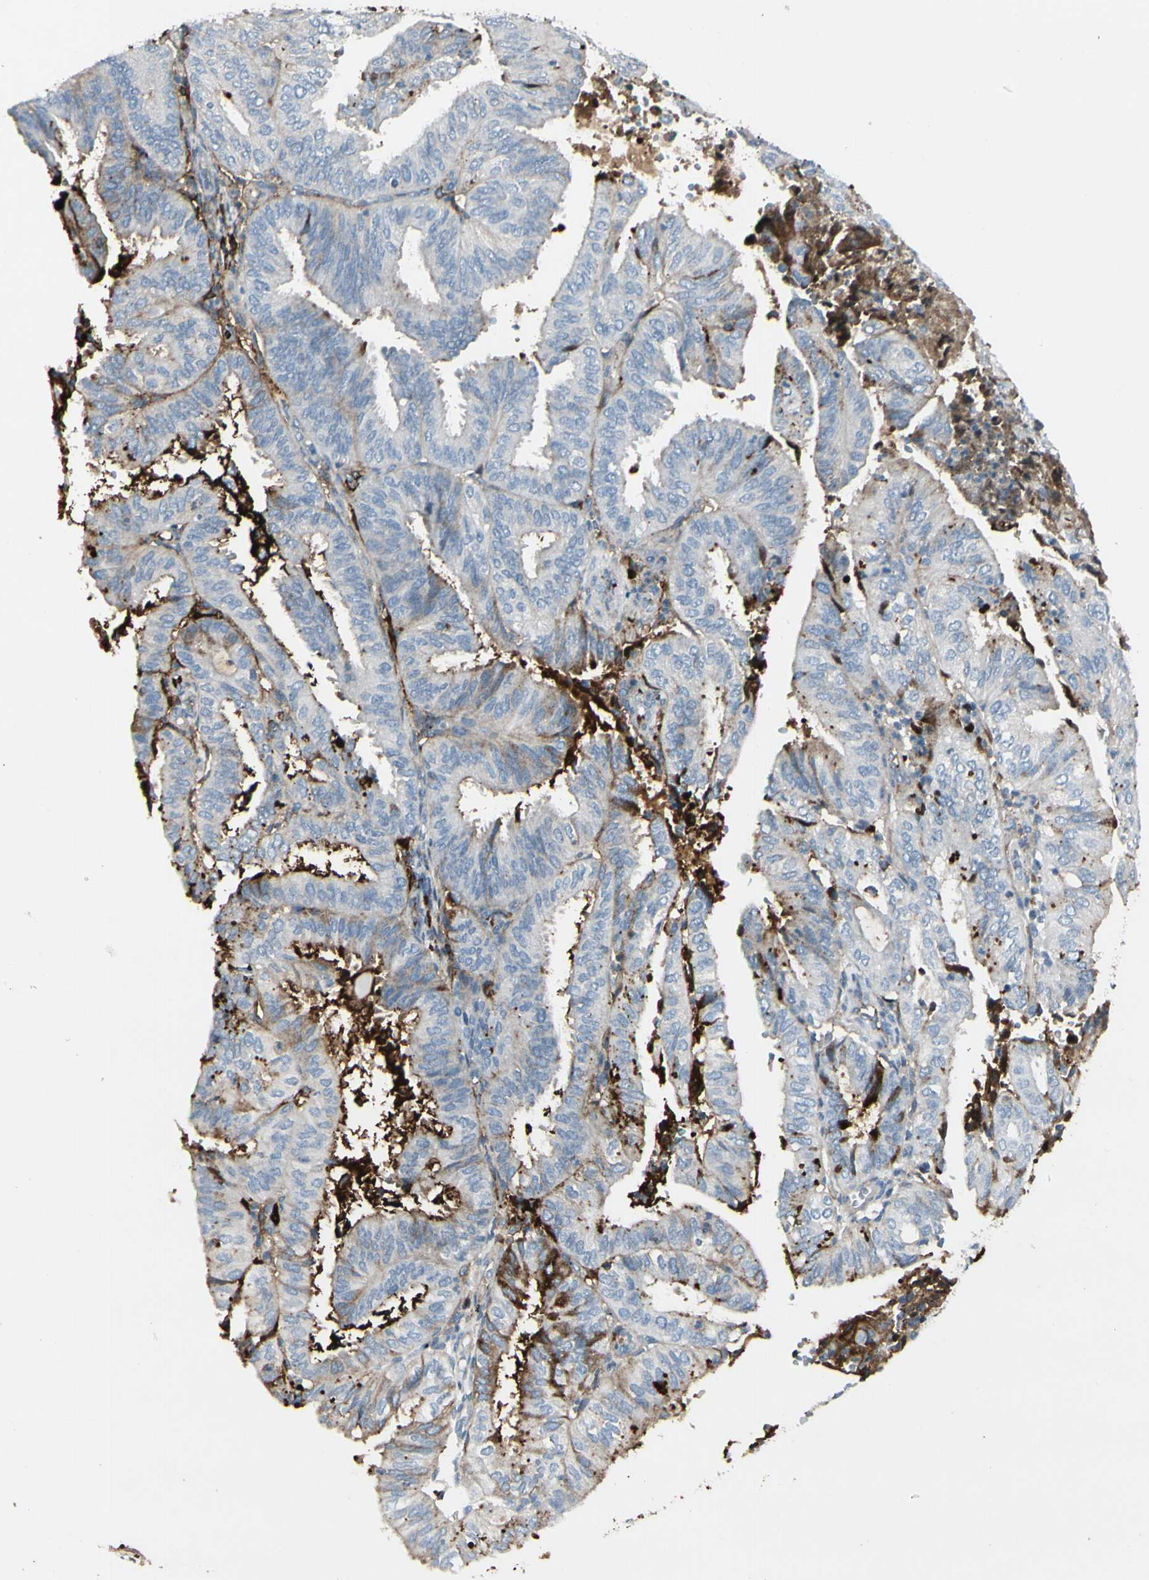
{"staining": {"intensity": "negative", "quantity": "none", "location": "none"}, "tissue": "endometrial cancer", "cell_type": "Tumor cells", "image_type": "cancer", "snomed": [{"axis": "morphology", "description": "Adenocarcinoma, NOS"}, {"axis": "topography", "description": "Uterus"}], "caption": "The histopathology image reveals no staining of tumor cells in adenocarcinoma (endometrial).", "gene": "IGHG1", "patient": {"sex": "female", "age": 60}}